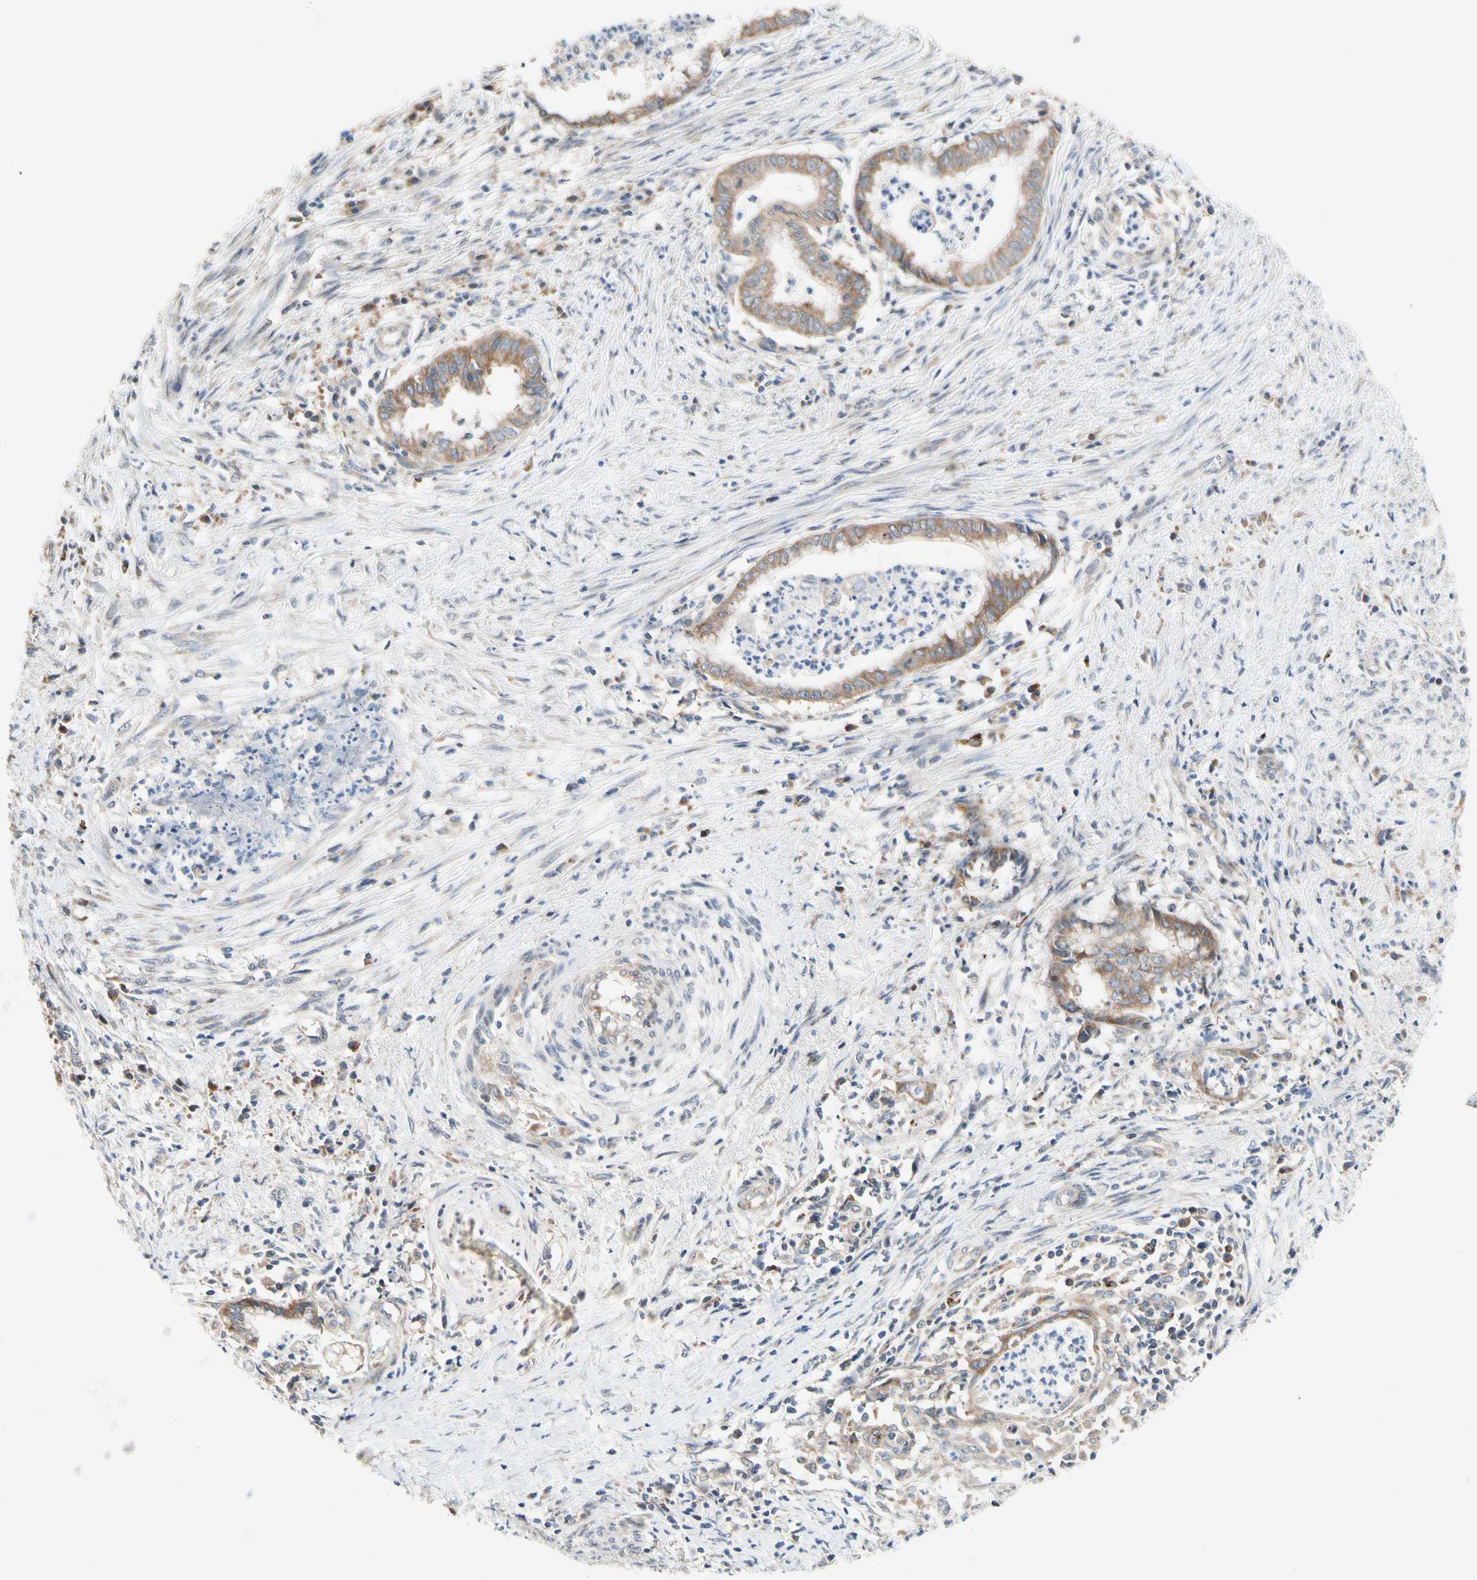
{"staining": {"intensity": "moderate", "quantity": ">75%", "location": "cytoplasmic/membranous"}, "tissue": "endometrial cancer", "cell_type": "Tumor cells", "image_type": "cancer", "snomed": [{"axis": "morphology", "description": "Necrosis, NOS"}, {"axis": "morphology", "description": "Adenocarcinoma, NOS"}, {"axis": "topography", "description": "Endometrium"}], "caption": "About >75% of tumor cells in human endometrial adenocarcinoma display moderate cytoplasmic/membranous protein expression as visualized by brown immunohistochemical staining.", "gene": "ANKHD1", "patient": {"sex": "female", "age": 79}}